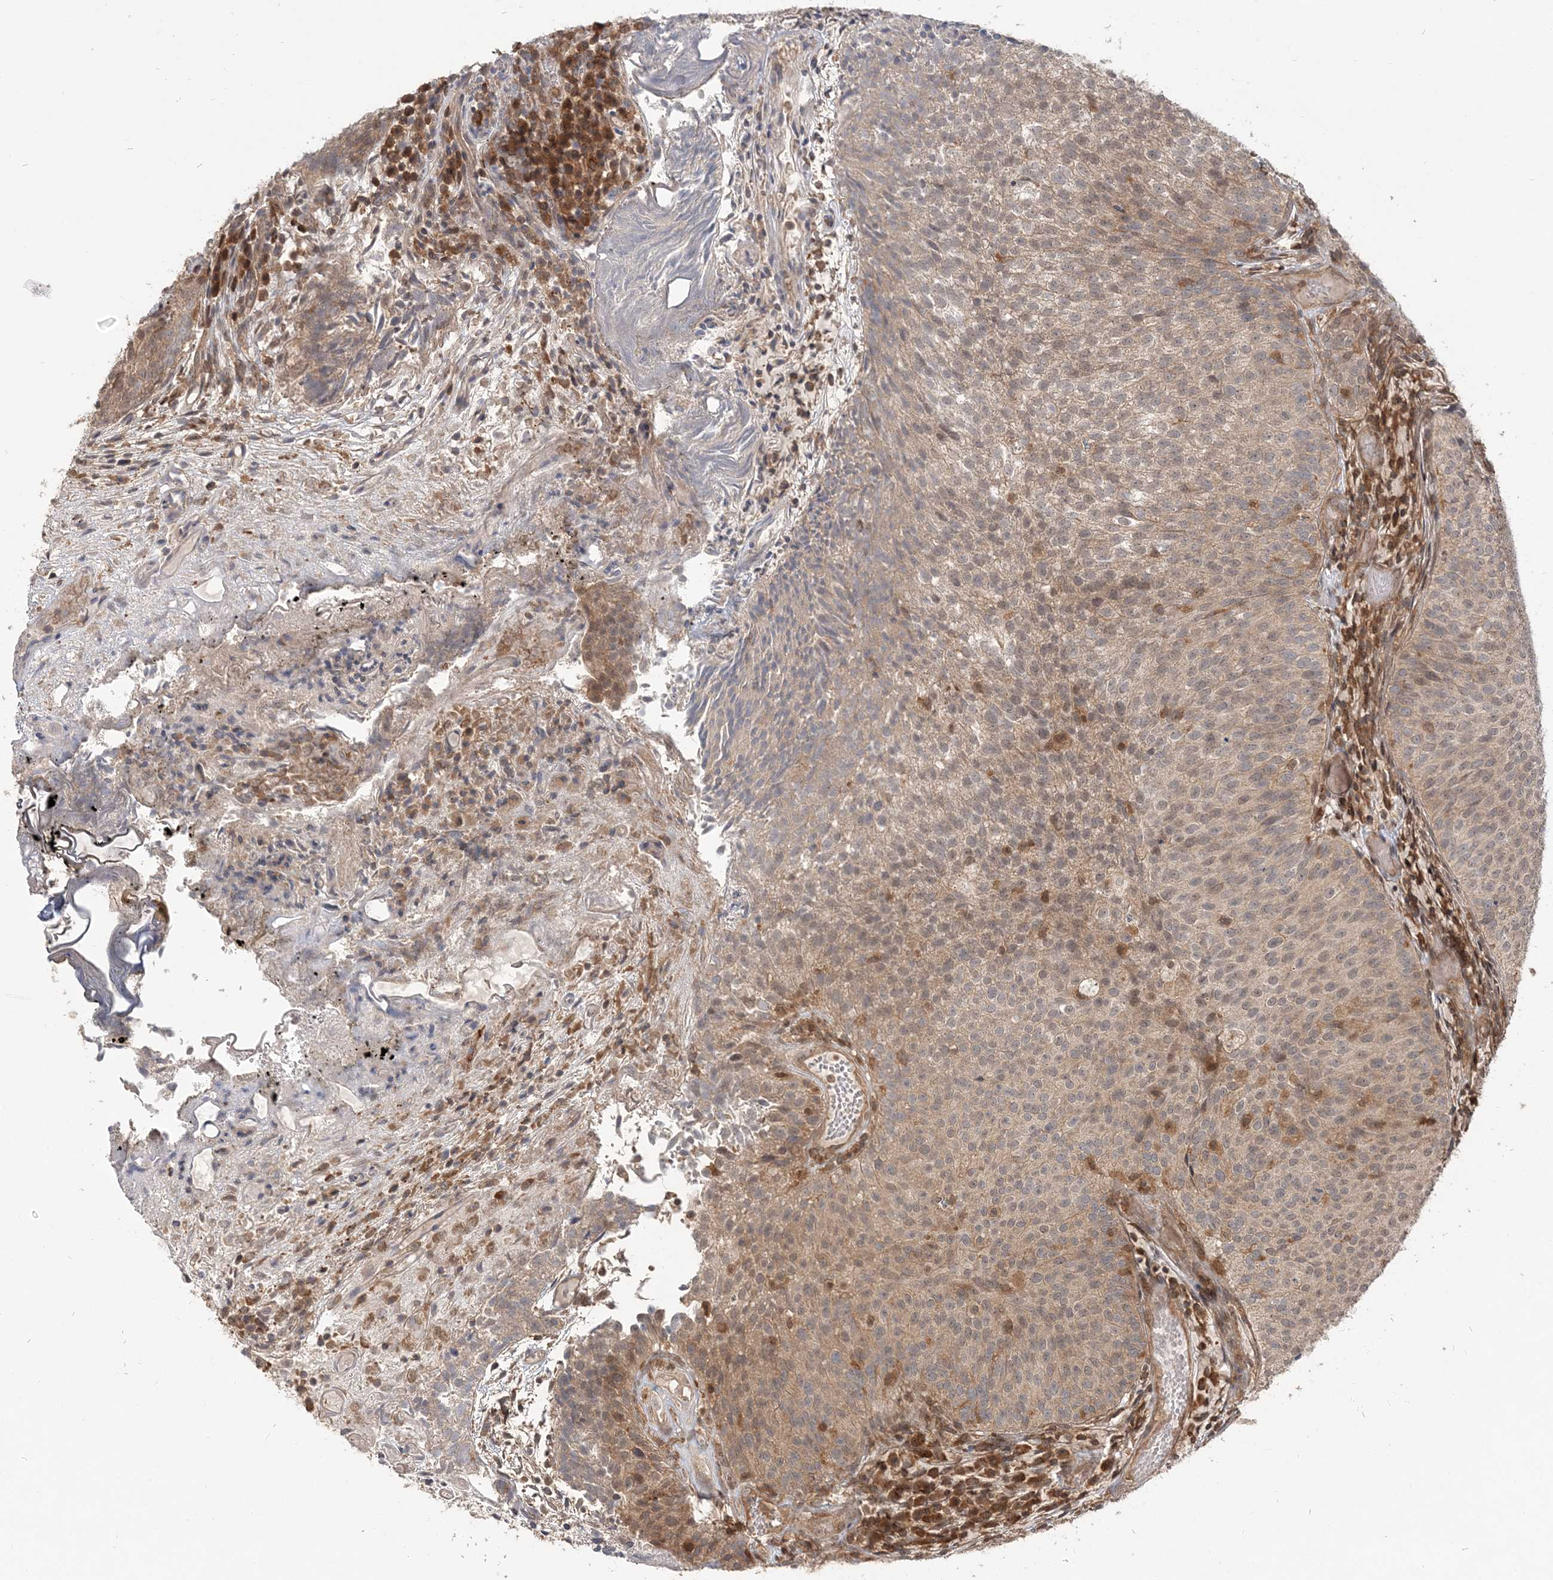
{"staining": {"intensity": "moderate", "quantity": "25%-75%", "location": "cytoplasmic/membranous"}, "tissue": "urothelial cancer", "cell_type": "Tumor cells", "image_type": "cancer", "snomed": [{"axis": "morphology", "description": "Urothelial carcinoma, Low grade"}, {"axis": "topography", "description": "Urinary bladder"}], "caption": "Protein staining of urothelial carcinoma (low-grade) tissue displays moderate cytoplasmic/membranous staining in approximately 25%-75% of tumor cells.", "gene": "CAB39", "patient": {"sex": "male", "age": 86}}